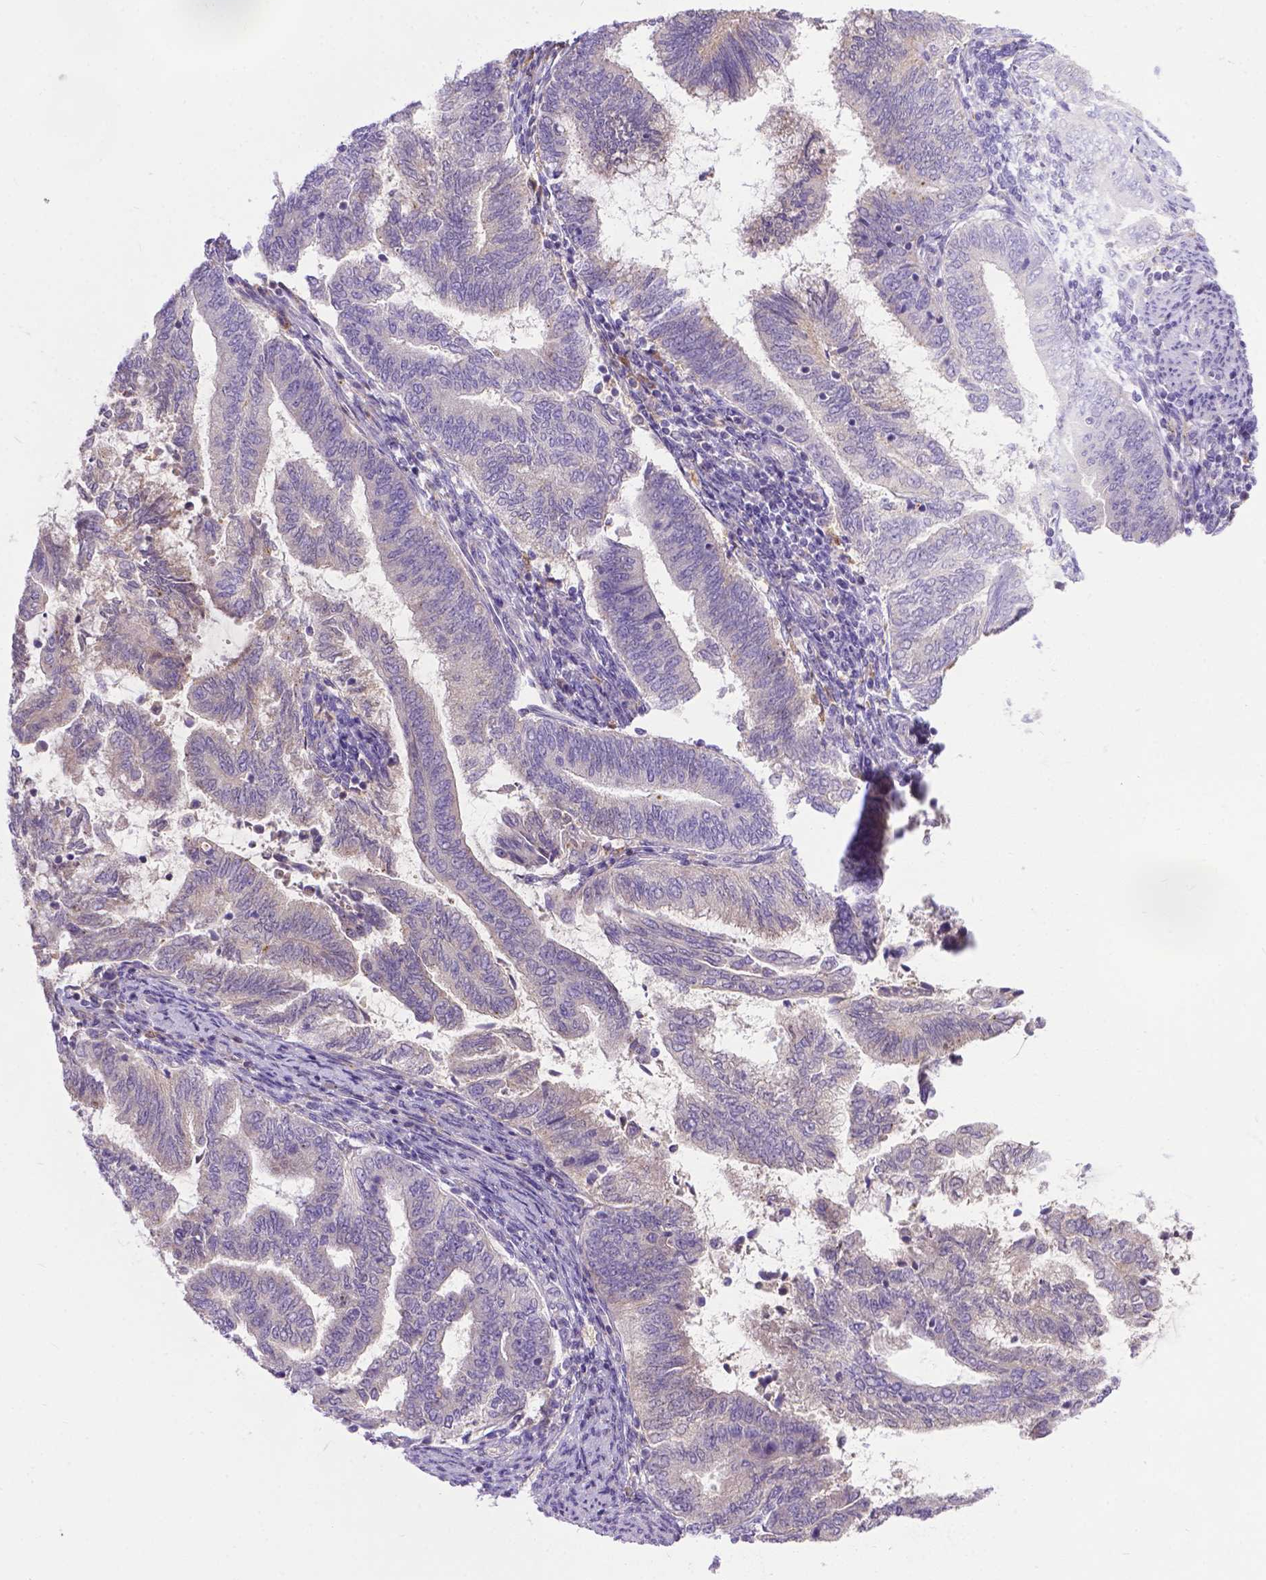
{"staining": {"intensity": "negative", "quantity": "none", "location": "none"}, "tissue": "endometrial cancer", "cell_type": "Tumor cells", "image_type": "cancer", "snomed": [{"axis": "morphology", "description": "Adenocarcinoma, NOS"}, {"axis": "topography", "description": "Endometrium"}], "caption": "DAB (3,3'-diaminobenzidine) immunohistochemical staining of human endometrial cancer (adenocarcinoma) displays no significant expression in tumor cells.", "gene": "TM4SF18", "patient": {"sex": "female", "age": 65}}